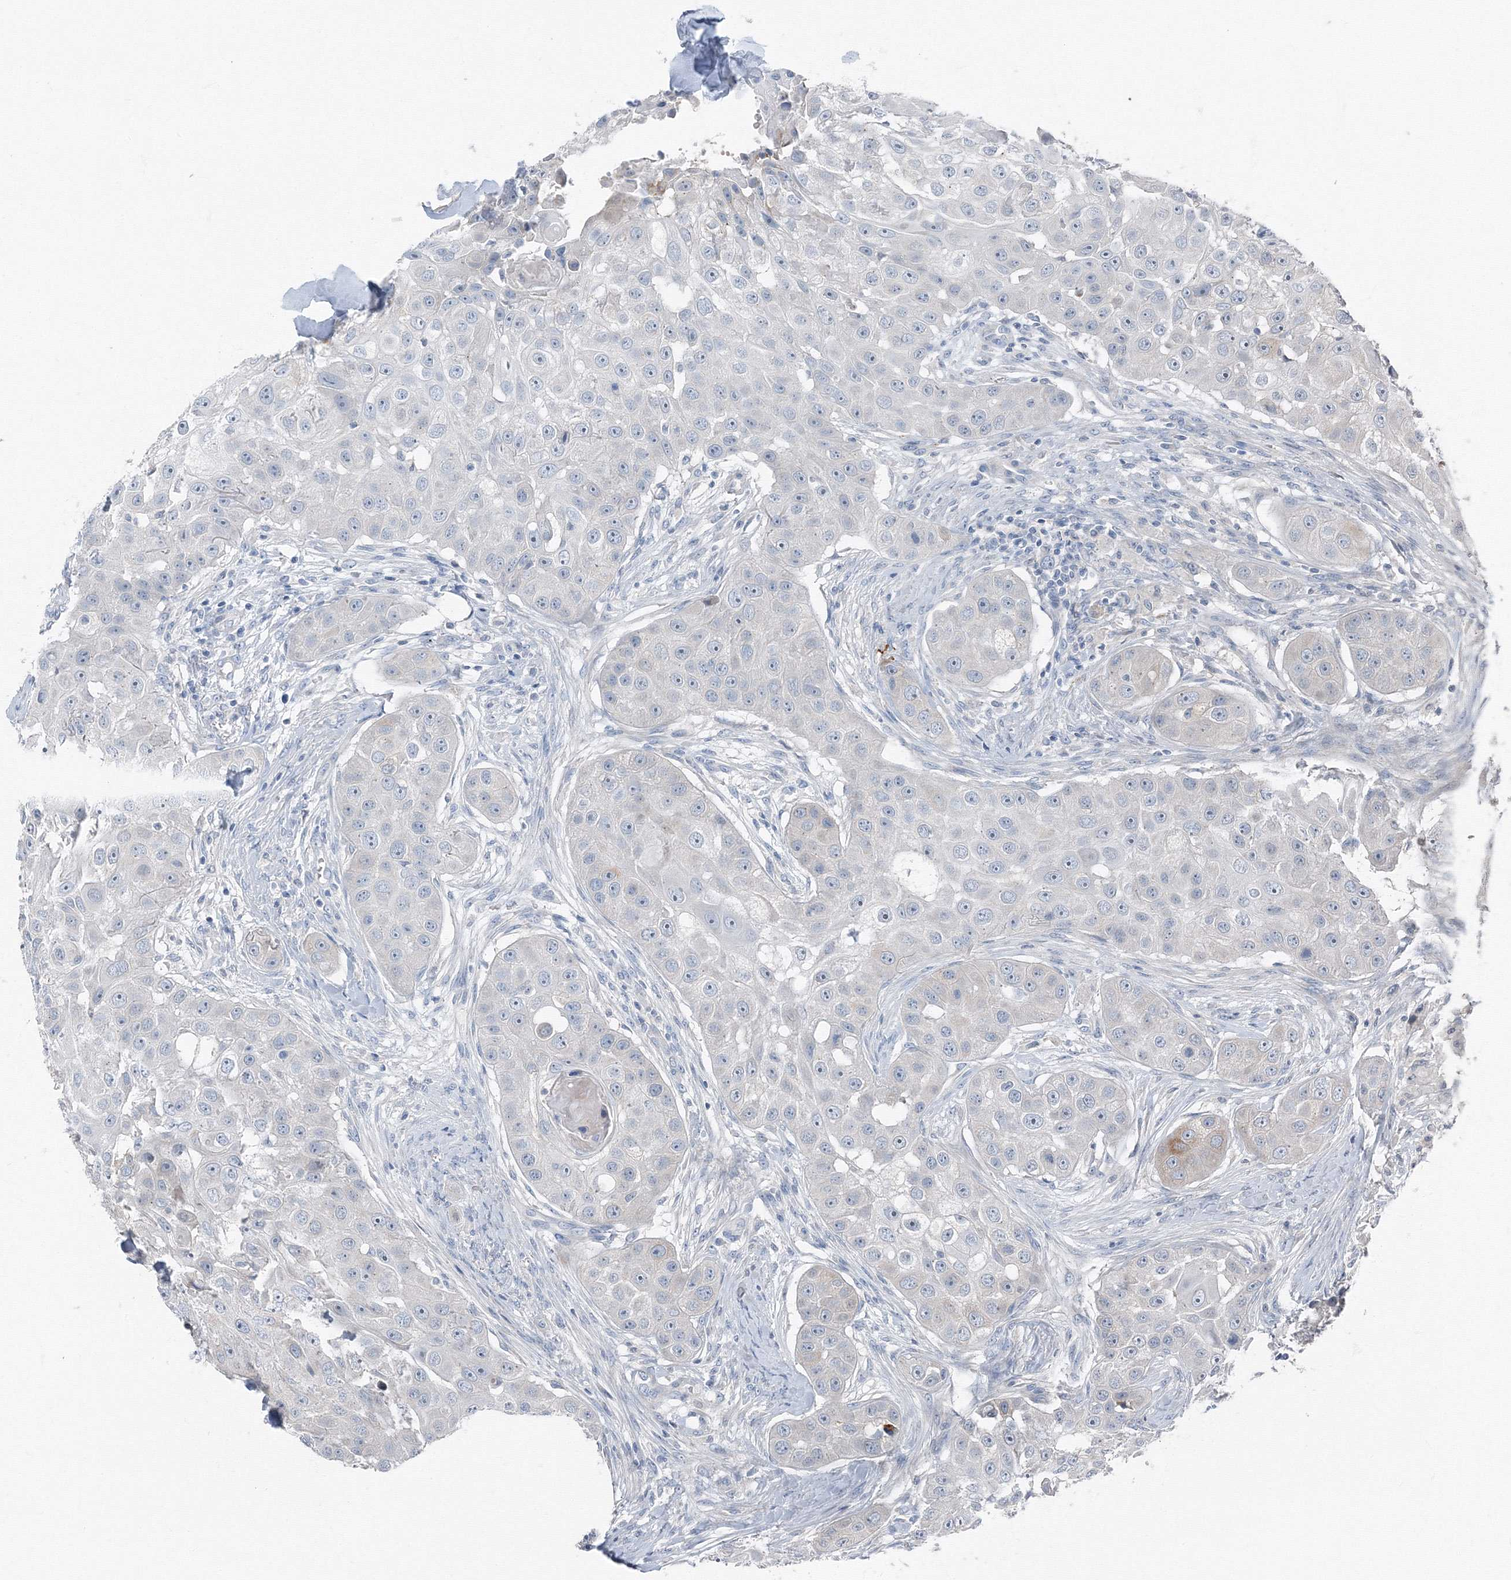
{"staining": {"intensity": "negative", "quantity": "none", "location": "none"}, "tissue": "head and neck cancer", "cell_type": "Tumor cells", "image_type": "cancer", "snomed": [{"axis": "morphology", "description": "Normal tissue, NOS"}, {"axis": "morphology", "description": "Squamous cell carcinoma, NOS"}, {"axis": "topography", "description": "Skeletal muscle"}, {"axis": "topography", "description": "Head-Neck"}], "caption": "Immunohistochemical staining of head and neck cancer reveals no significant staining in tumor cells. Nuclei are stained in blue.", "gene": "AASDH", "patient": {"sex": "male", "age": 51}}